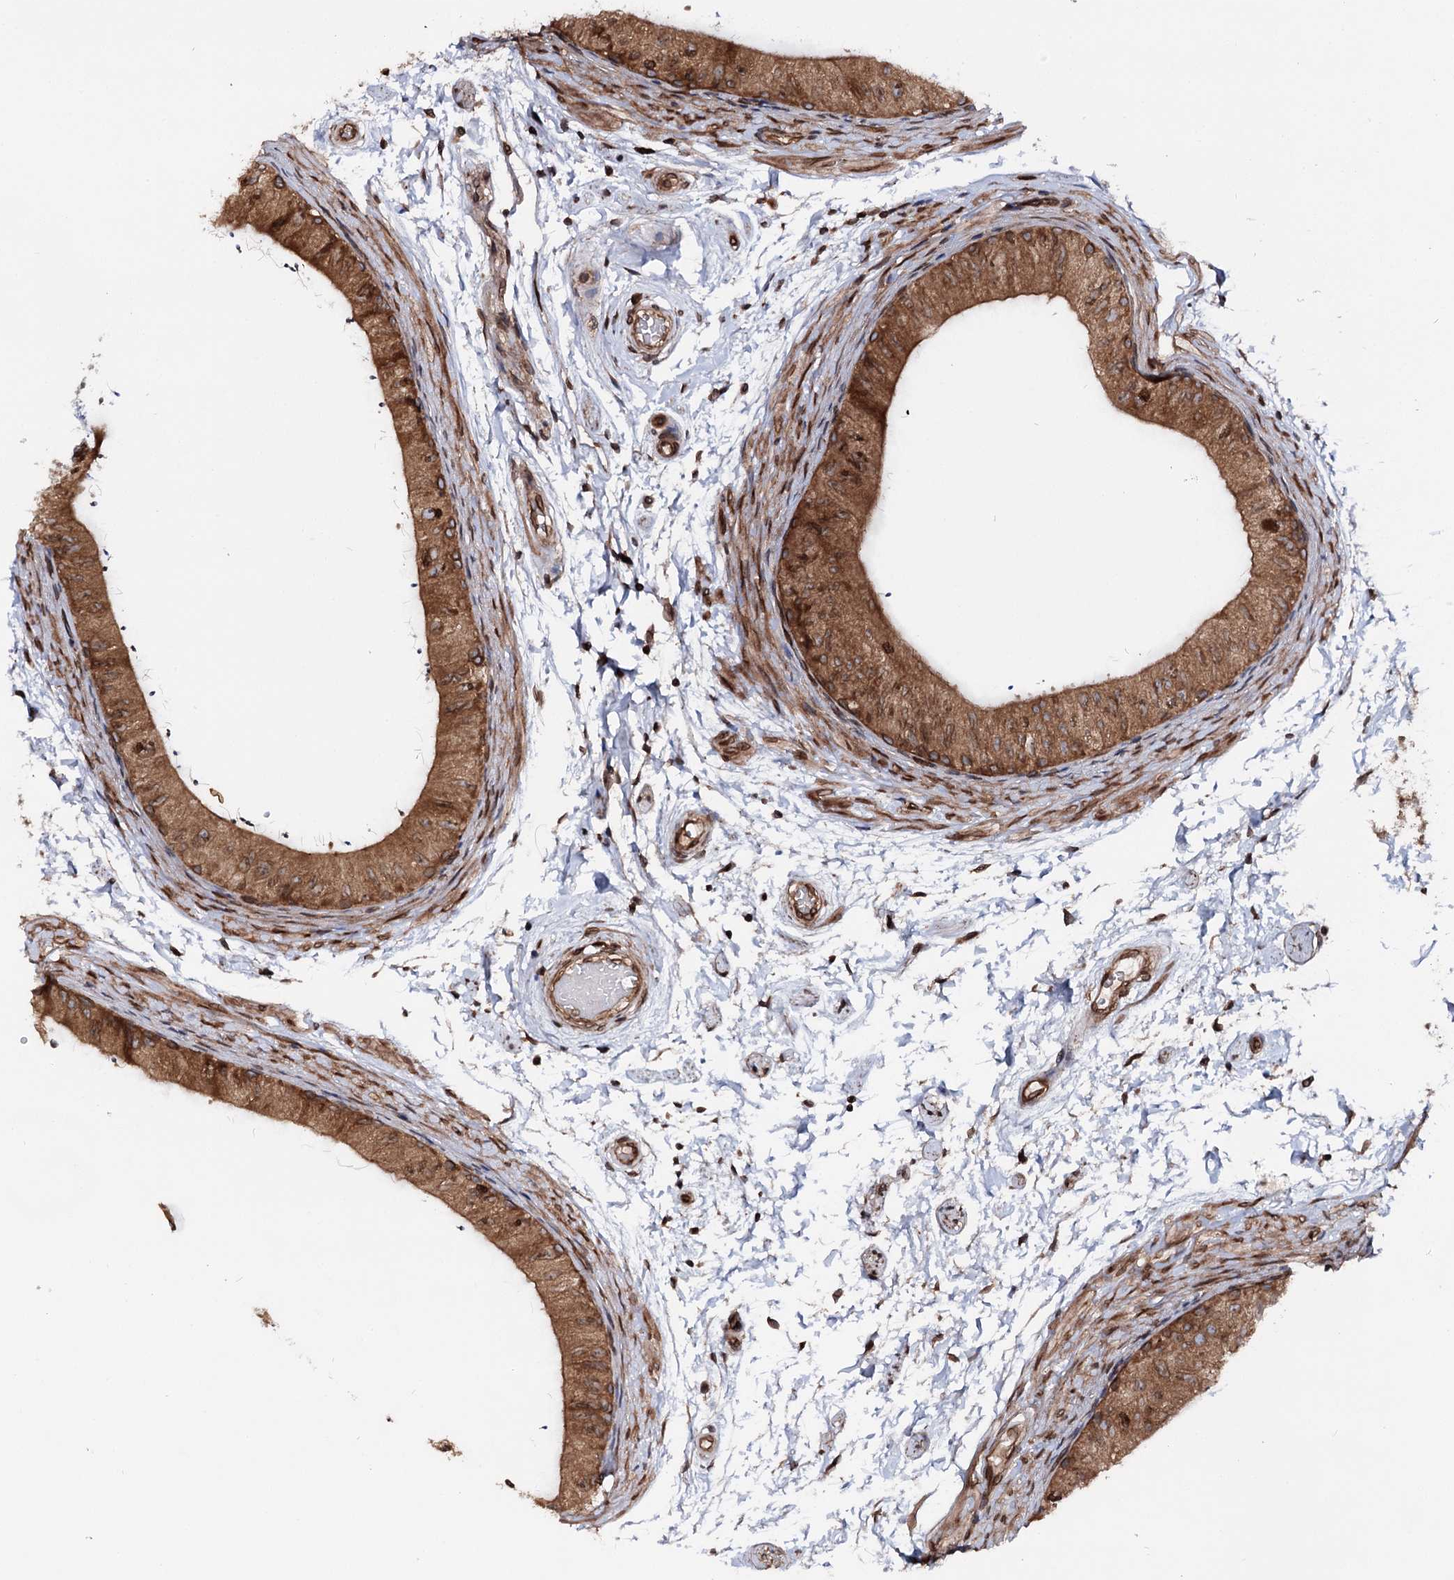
{"staining": {"intensity": "strong", "quantity": ">75%", "location": "cytoplasmic/membranous"}, "tissue": "epididymis", "cell_type": "Glandular cells", "image_type": "normal", "snomed": [{"axis": "morphology", "description": "Normal tissue, NOS"}, {"axis": "topography", "description": "Epididymis"}], "caption": "Glandular cells exhibit high levels of strong cytoplasmic/membranous staining in approximately >75% of cells in benign human epididymis. The protein of interest is shown in brown color, while the nuclei are stained blue.", "gene": "FGFR1OP2", "patient": {"sex": "male", "age": 50}}